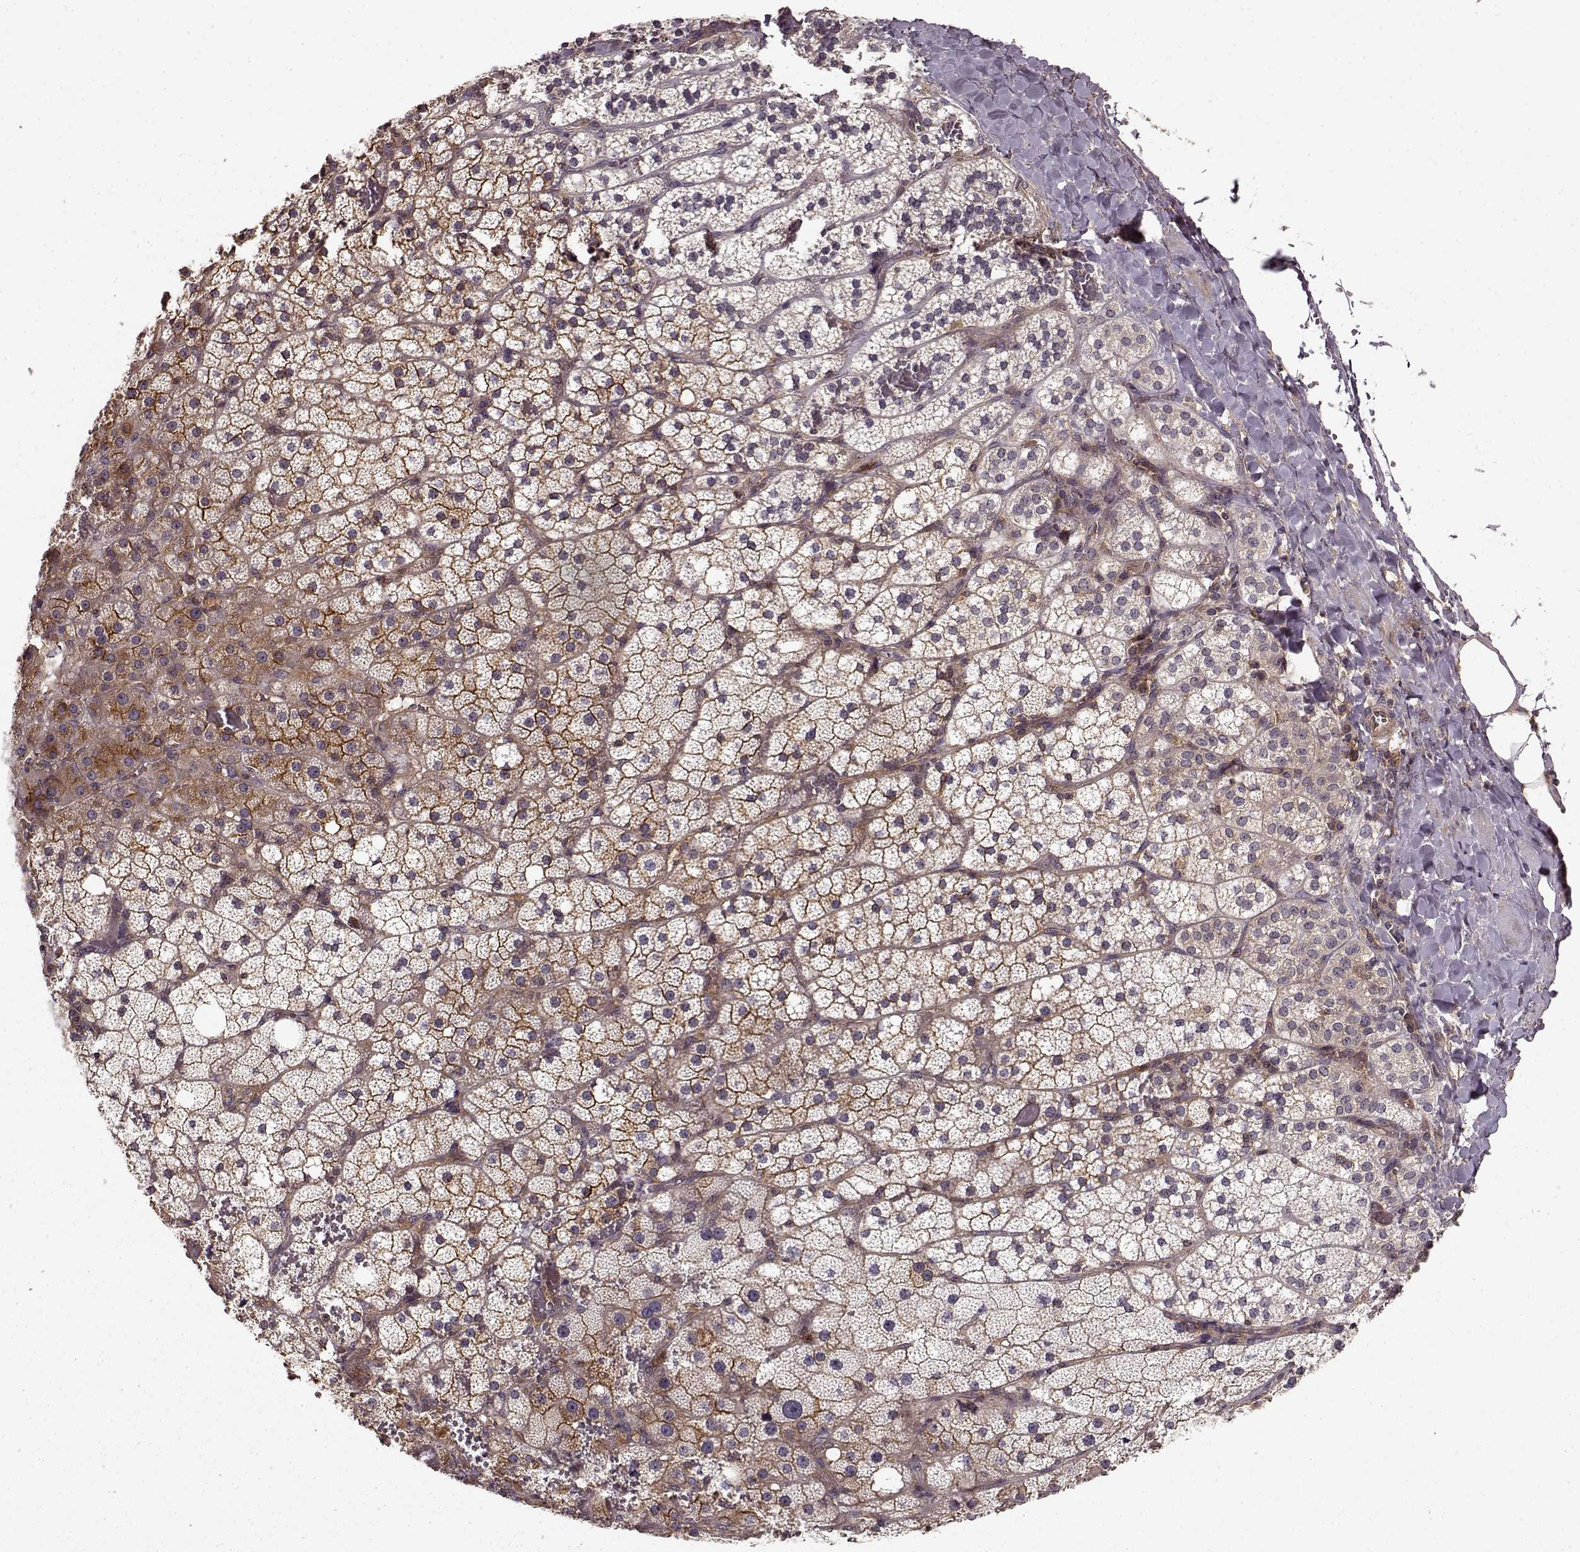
{"staining": {"intensity": "moderate", "quantity": ">75%", "location": "cytoplasmic/membranous"}, "tissue": "adrenal gland", "cell_type": "Glandular cells", "image_type": "normal", "snomed": [{"axis": "morphology", "description": "Normal tissue, NOS"}, {"axis": "topography", "description": "Adrenal gland"}], "caption": "Immunohistochemistry (IHC) histopathology image of unremarkable adrenal gland: human adrenal gland stained using immunohistochemistry exhibits medium levels of moderate protein expression localized specifically in the cytoplasmic/membranous of glandular cells, appearing as a cytoplasmic/membranous brown color.", "gene": "IFRD2", "patient": {"sex": "male", "age": 53}}